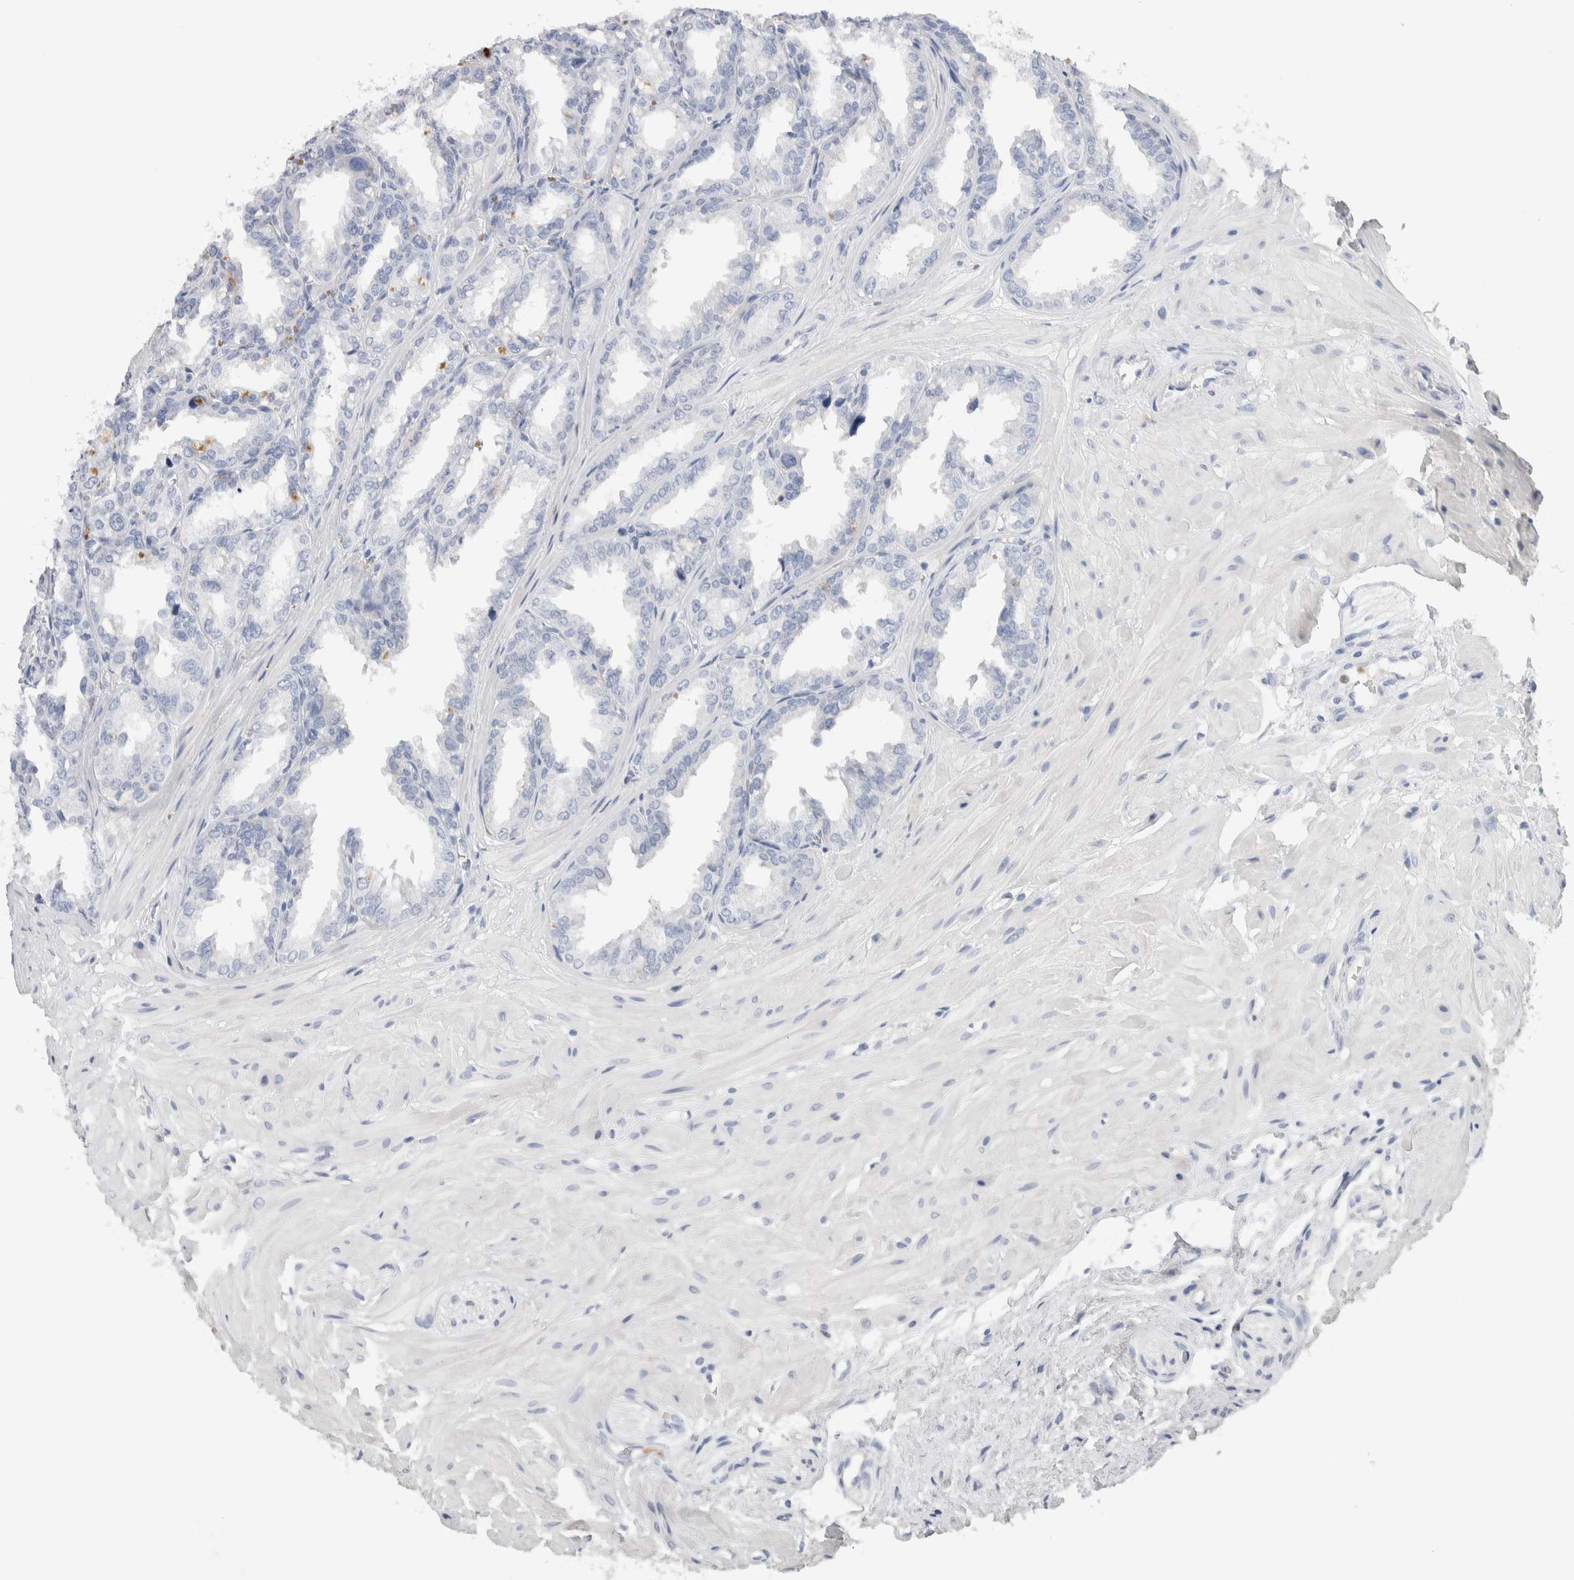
{"staining": {"intensity": "negative", "quantity": "none", "location": "none"}, "tissue": "seminal vesicle", "cell_type": "Glandular cells", "image_type": "normal", "snomed": [{"axis": "morphology", "description": "Normal tissue, NOS"}, {"axis": "topography", "description": "Prostate"}, {"axis": "topography", "description": "Seminal veicle"}], "caption": "DAB immunohistochemical staining of benign human seminal vesicle demonstrates no significant expression in glandular cells.", "gene": "NCF2", "patient": {"sex": "male", "age": 51}}